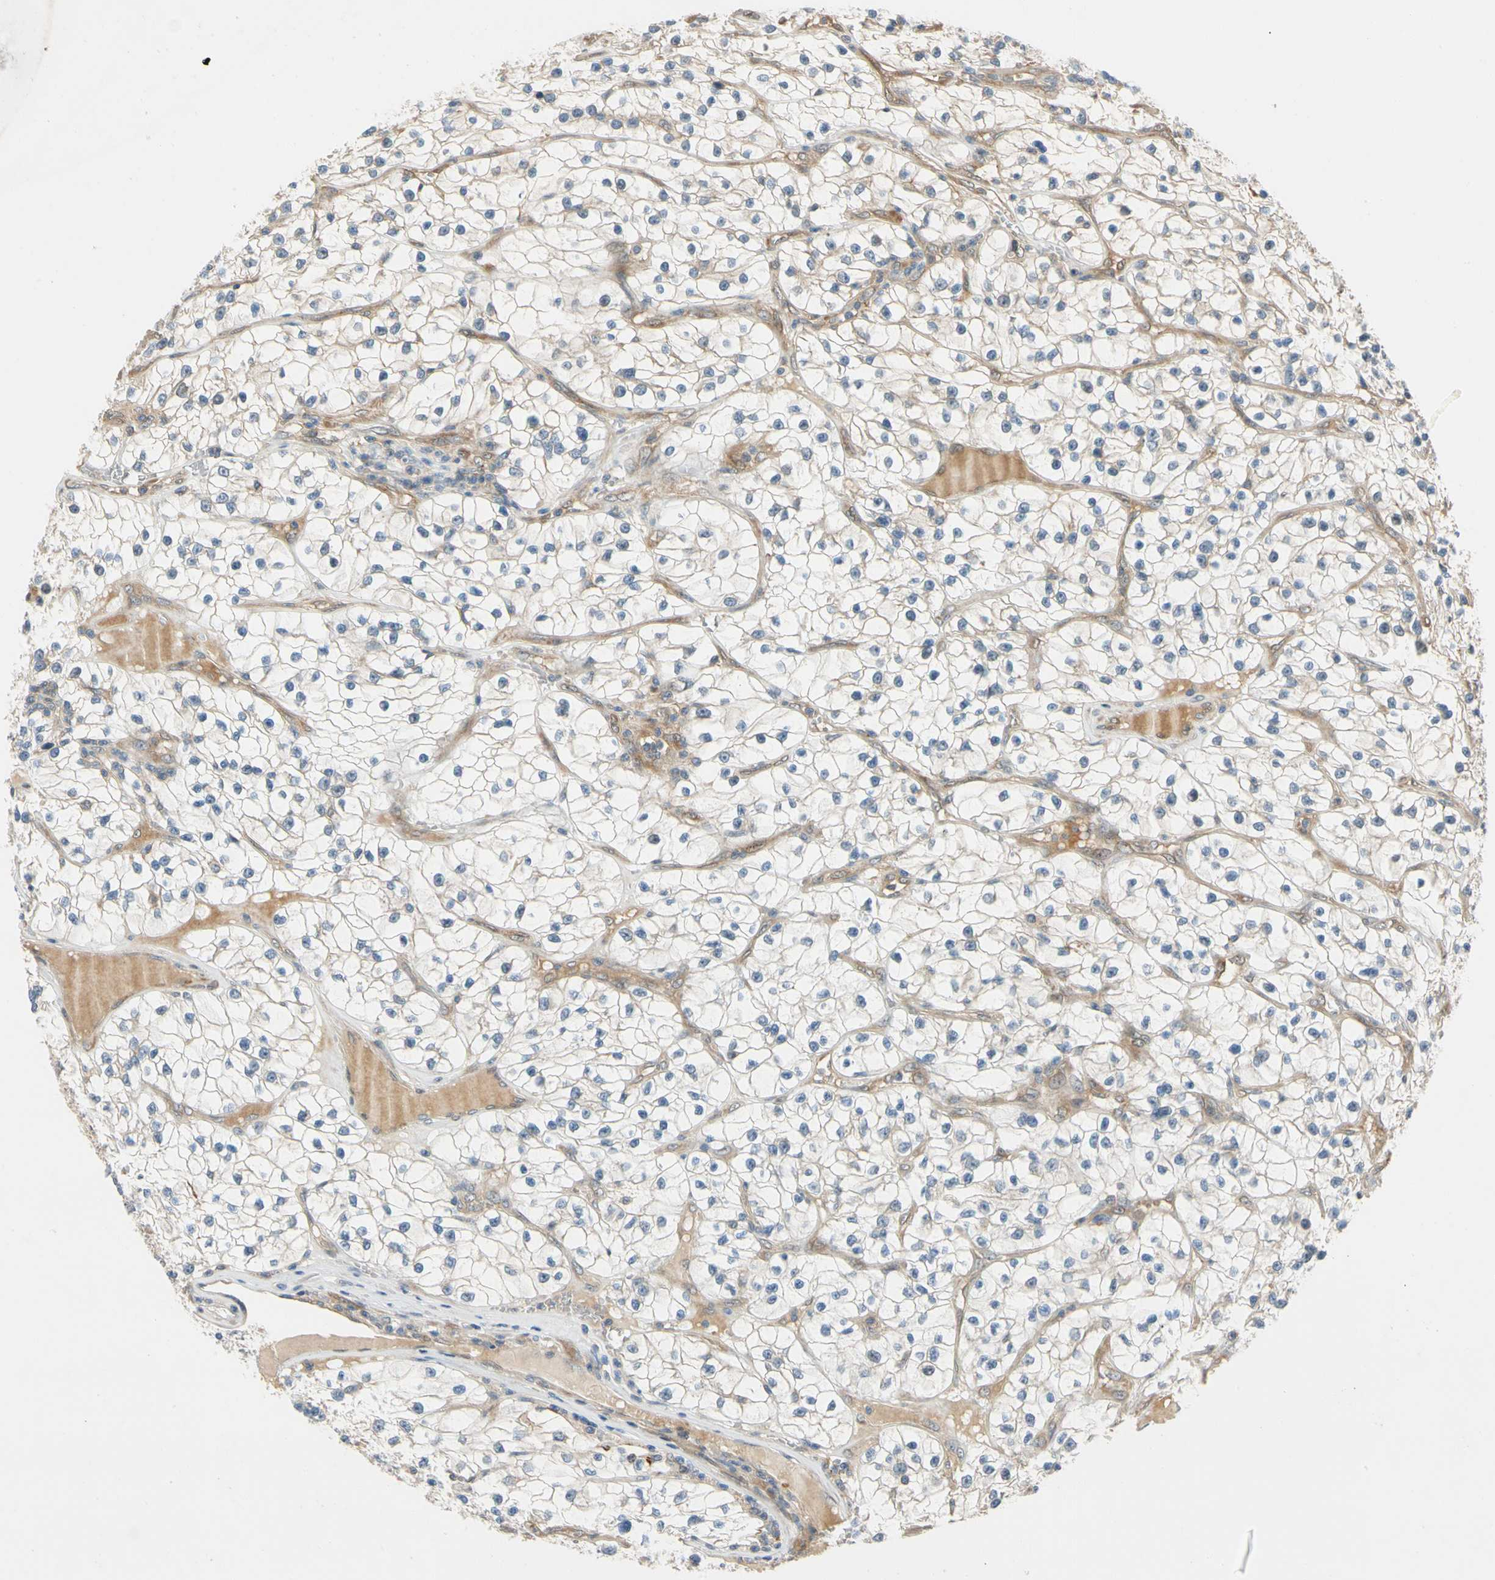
{"staining": {"intensity": "weak", "quantity": "<25%", "location": "cytoplasmic/membranous"}, "tissue": "renal cancer", "cell_type": "Tumor cells", "image_type": "cancer", "snomed": [{"axis": "morphology", "description": "Adenocarcinoma, NOS"}, {"axis": "topography", "description": "Kidney"}], "caption": "The photomicrograph reveals no significant staining in tumor cells of adenocarcinoma (renal).", "gene": "WIPI1", "patient": {"sex": "female", "age": 57}}